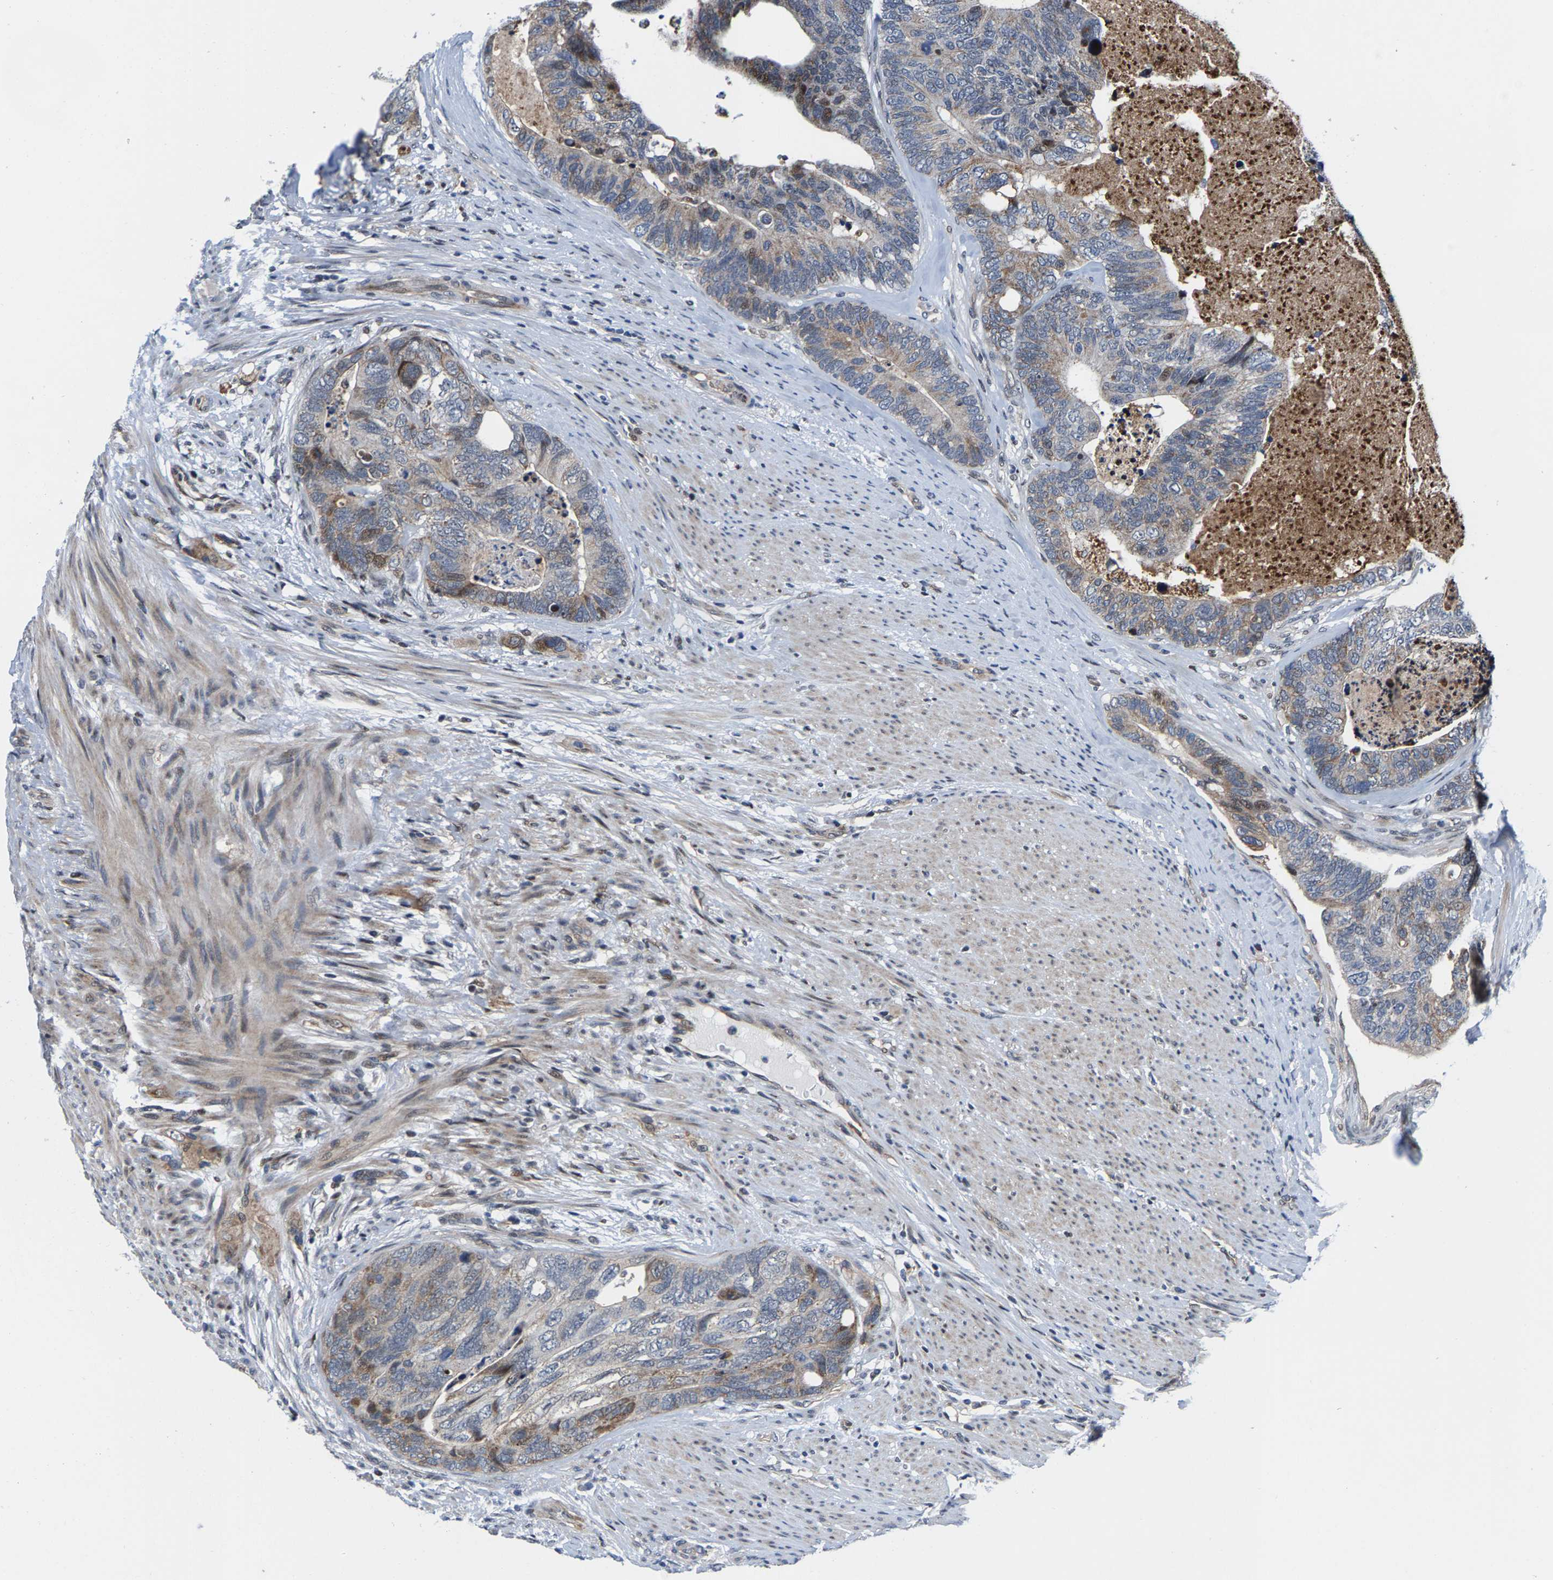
{"staining": {"intensity": "weak", "quantity": "<25%", "location": "cytoplasmic/membranous,nuclear"}, "tissue": "colorectal cancer", "cell_type": "Tumor cells", "image_type": "cancer", "snomed": [{"axis": "morphology", "description": "Adenocarcinoma, NOS"}, {"axis": "topography", "description": "Colon"}], "caption": "IHC histopathology image of neoplastic tissue: colorectal adenocarcinoma stained with DAB (3,3'-diaminobenzidine) exhibits no significant protein expression in tumor cells.", "gene": "GTPBP10", "patient": {"sex": "female", "age": 67}}